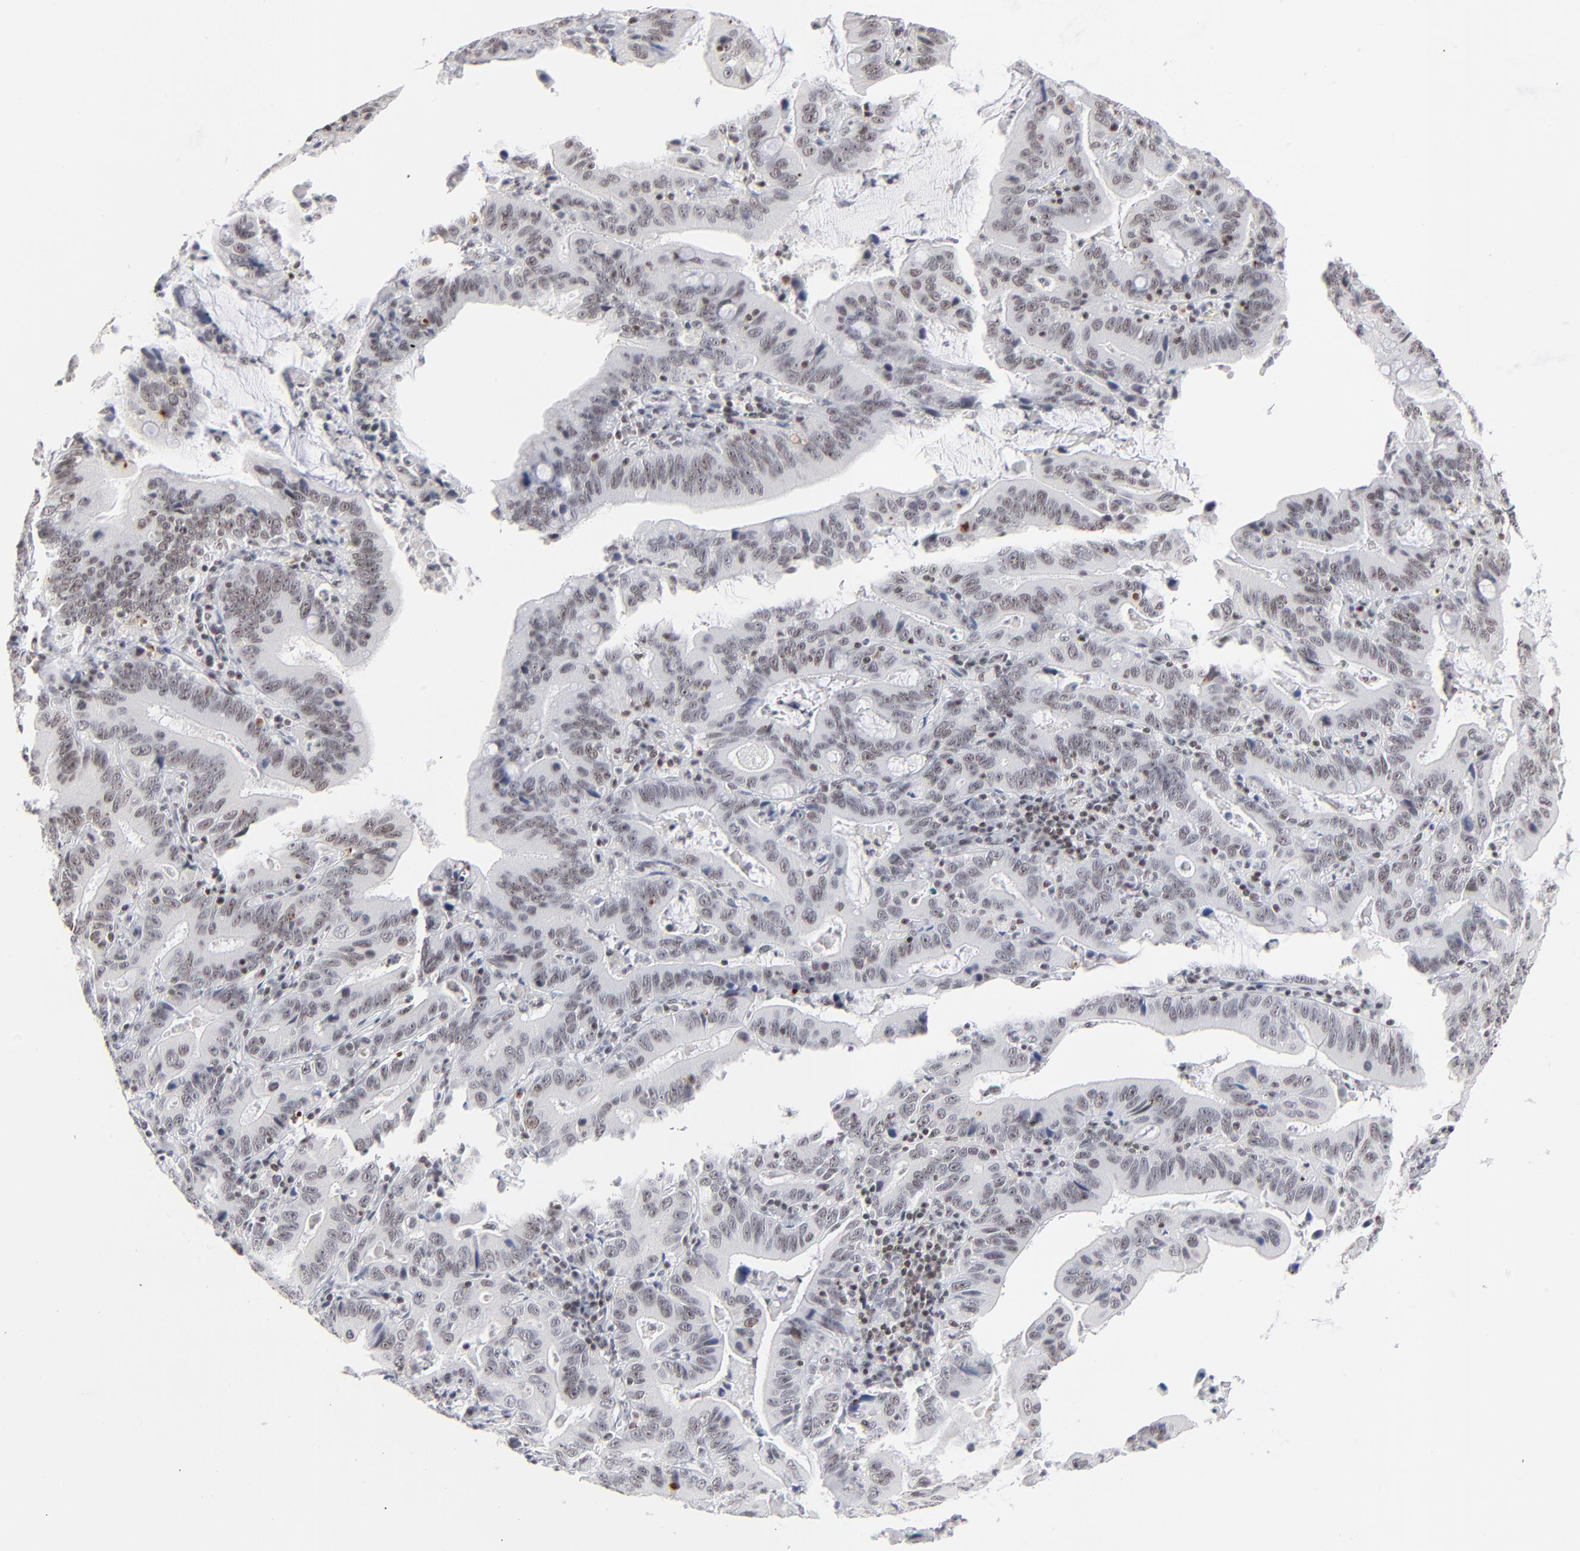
{"staining": {"intensity": "weak", "quantity": "25%-75%", "location": "nuclear"}, "tissue": "stomach cancer", "cell_type": "Tumor cells", "image_type": "cancer", "snomed": [{"axis": "morphology", "description": "Adenocarcinoma, NOS"}, {"axis": "topography", "description": "Stomach, upper"}], "caption": "Immunohistochemistry (IHC) (DAB) staining of human adenocarcinoma (stomach) shows weak nuclear protein staining in about 25%-75% of tumor cells.", "gene": "ZNF143", "patient": {"sex": "male", "age": 63}}